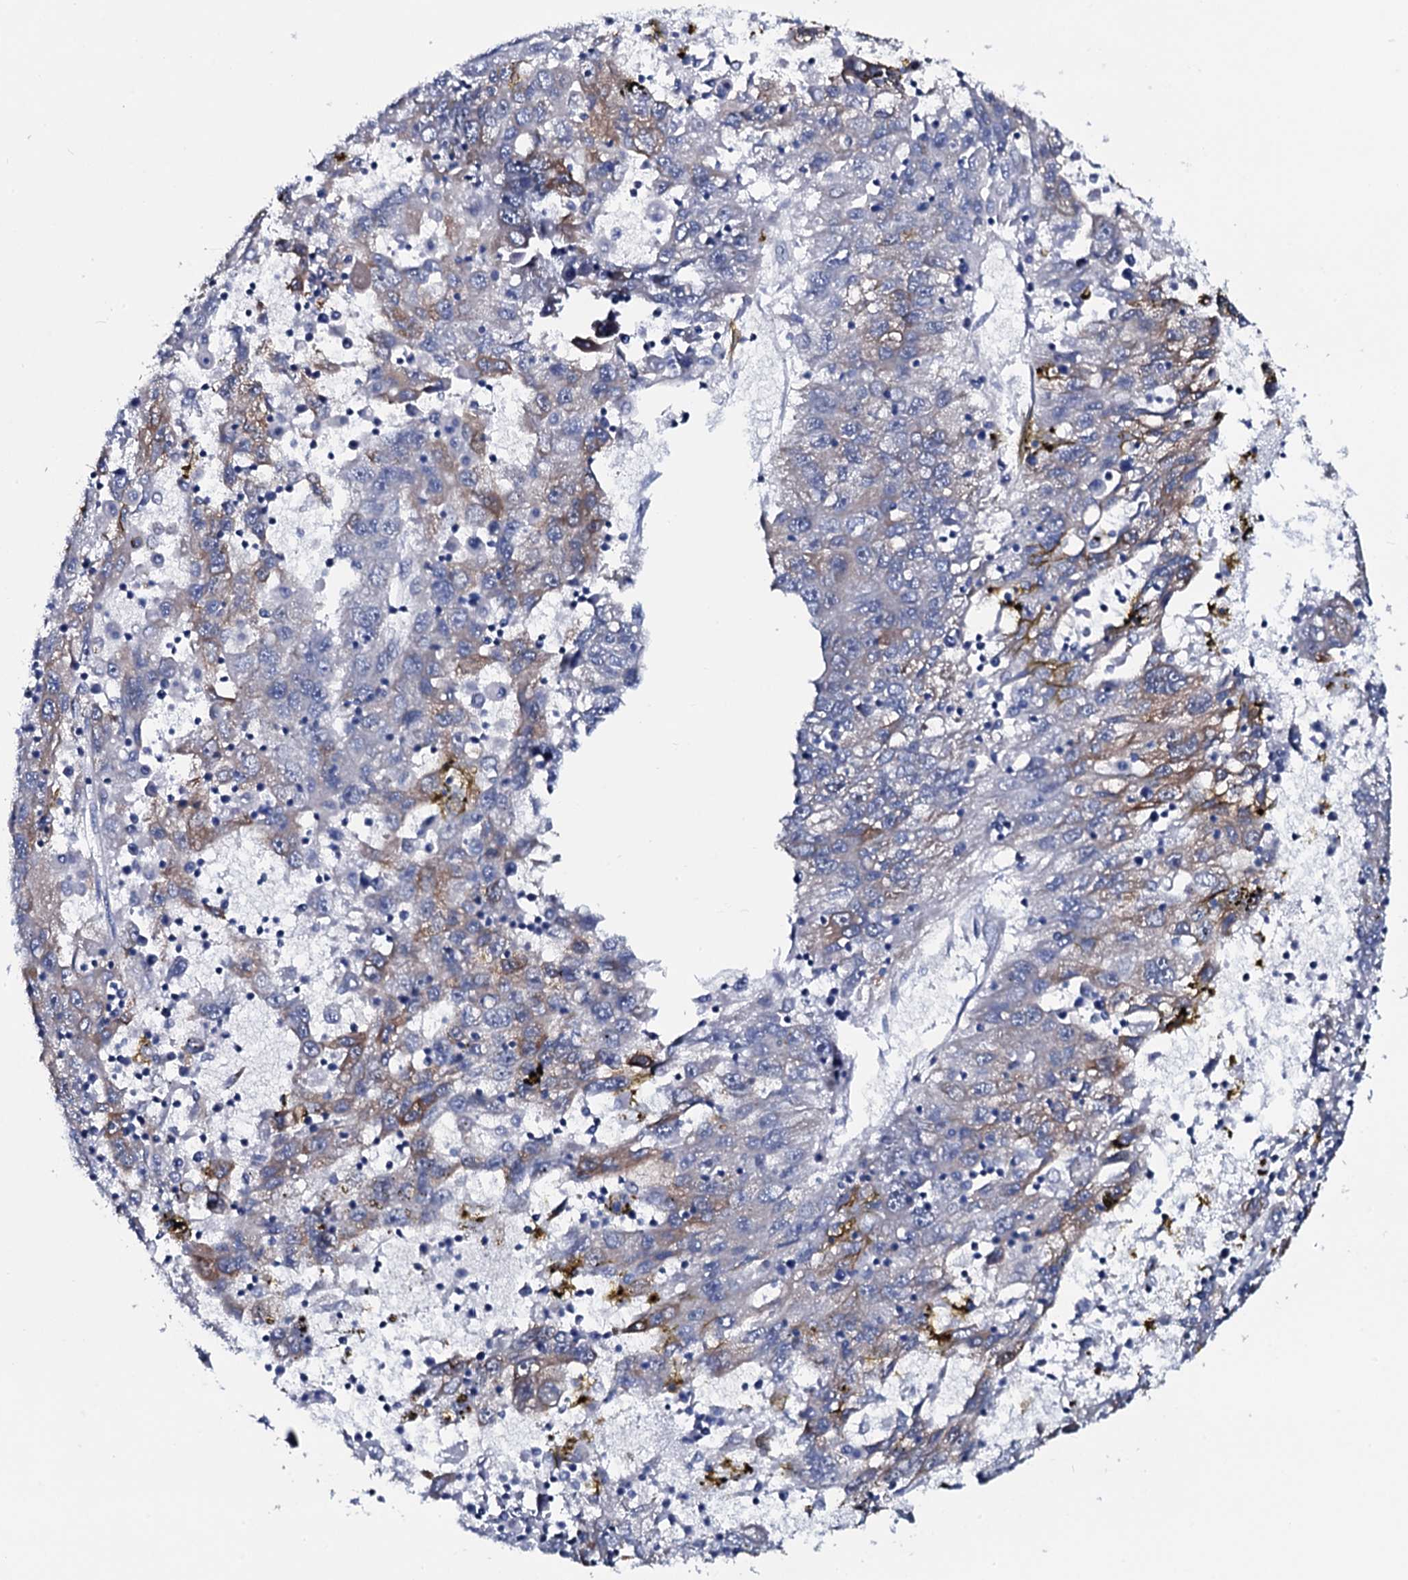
{"staining": {"intensity": "moderate", "quantity": "<25%", "location": "cytoplasmic/membranous"}, "tissue": "liver cancer", "cell_type": "Tumor cells", "image_type": "cancer", "snomed": [{"axis": "morphology", "description": "Carcinoma, Hepatocellular, NOS"}, {"axis": "topography", "description": "Liver"}], "caption": "A micrograph showing moderate cytoplasmic/membranous expression in about <25% of tumor cells in liver hepatocellular carcinoma, as visualized by brown immunohistochemical staining.", "gene": "GYS2", "patient": {"sex": "male", "age": 49}}